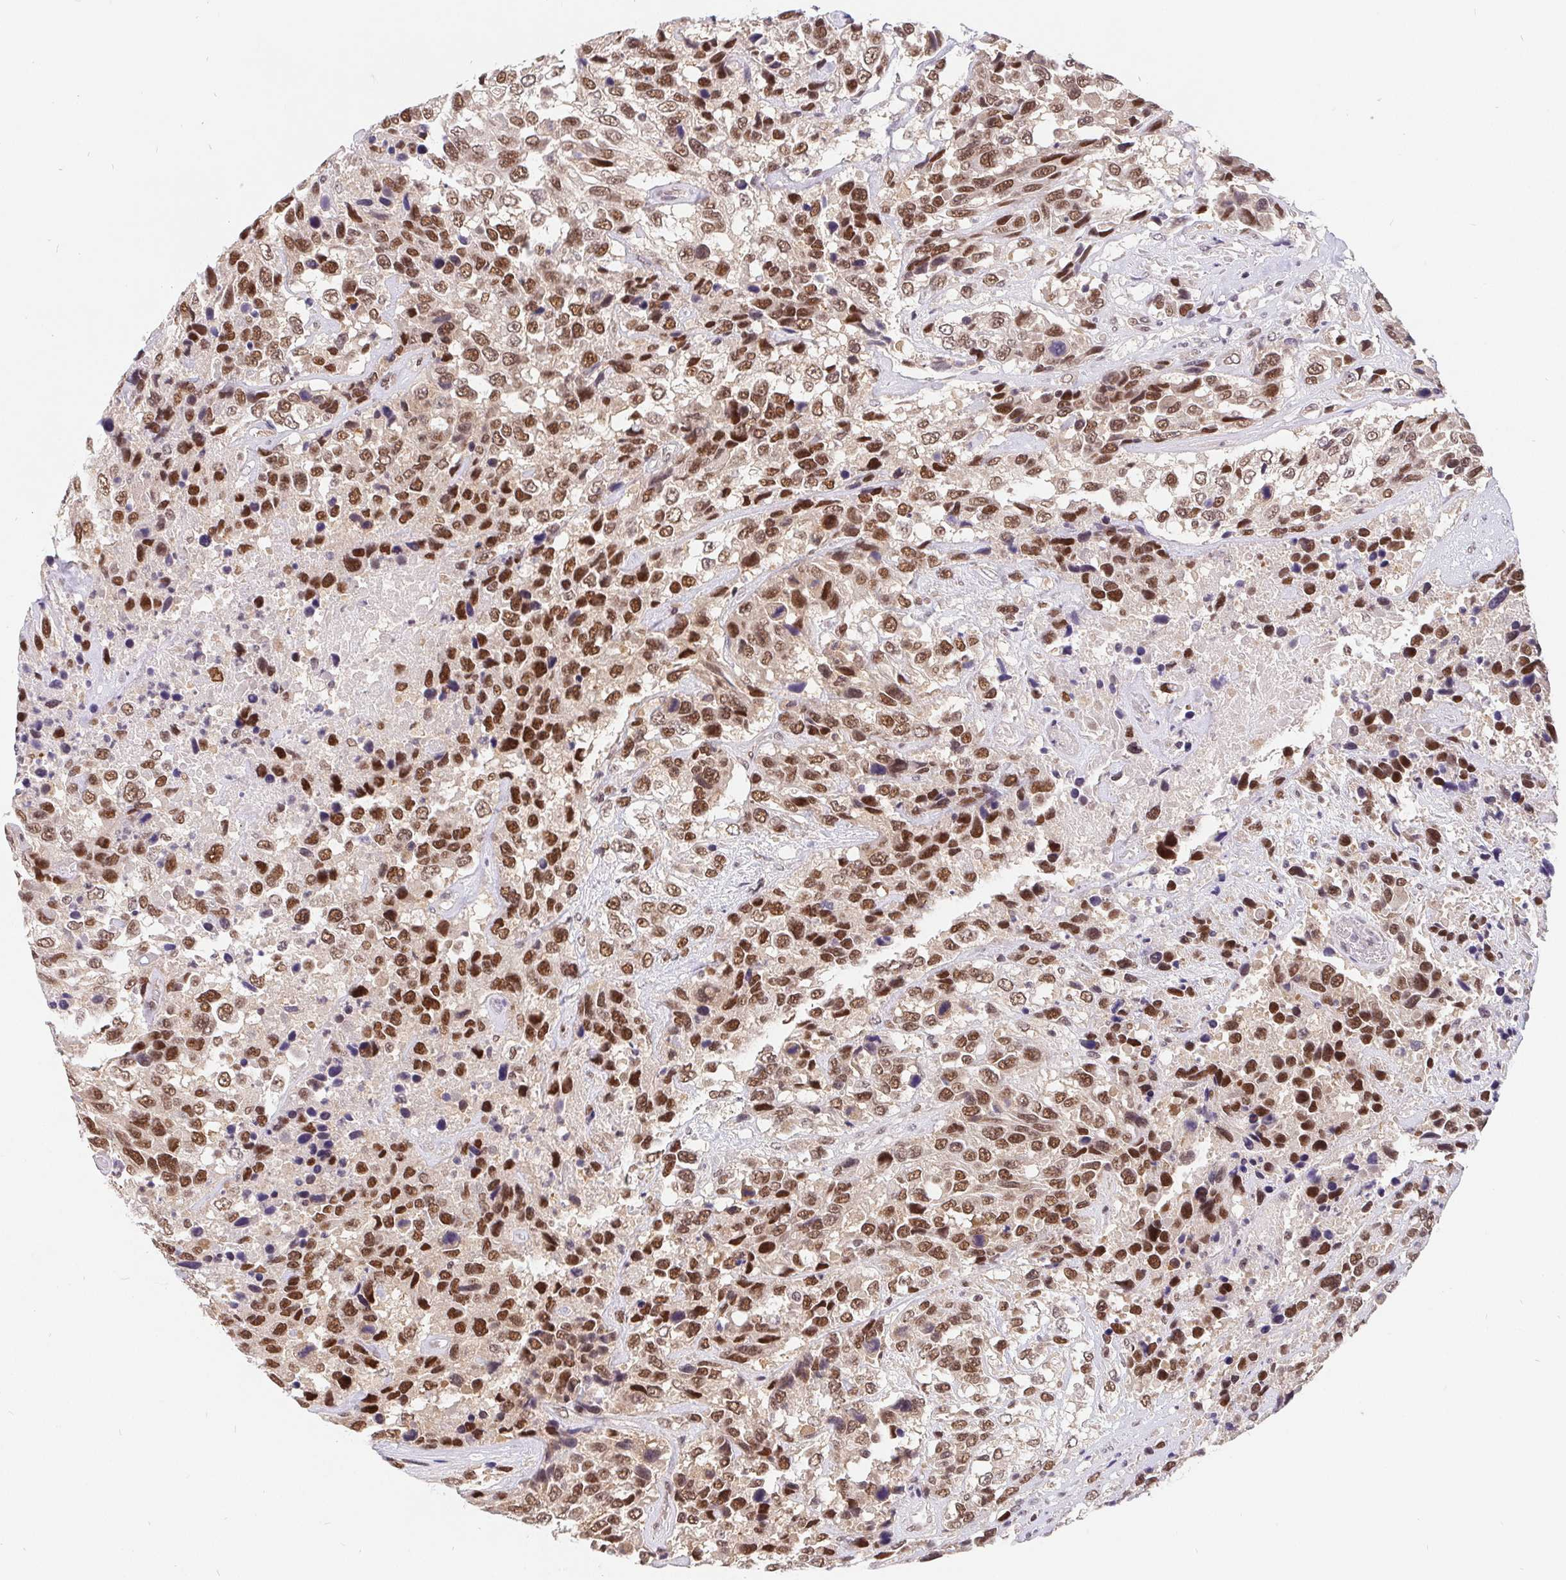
{"staining": {"intensity": "moderate", "quantity": ">75%", "location": "nuclear"}, "tissue": "urothelial cancer", "cell_type": "Tumor cells", "image_type": "cancer", "snomed": [{"axis": "morphology", "description": "Urothelial carcinoma, High grade"}, {"axis": "topography", "description": "Urinary bladder"}], "caption": "Urothelial carcinoma (high-grade) stained with immunohistochemistry (IHC) demonstrates moderate nuclear staining in about >75% of tumor cells.", "gene": "POU2F1", "patient": {"sex": "female", "age": 70}}